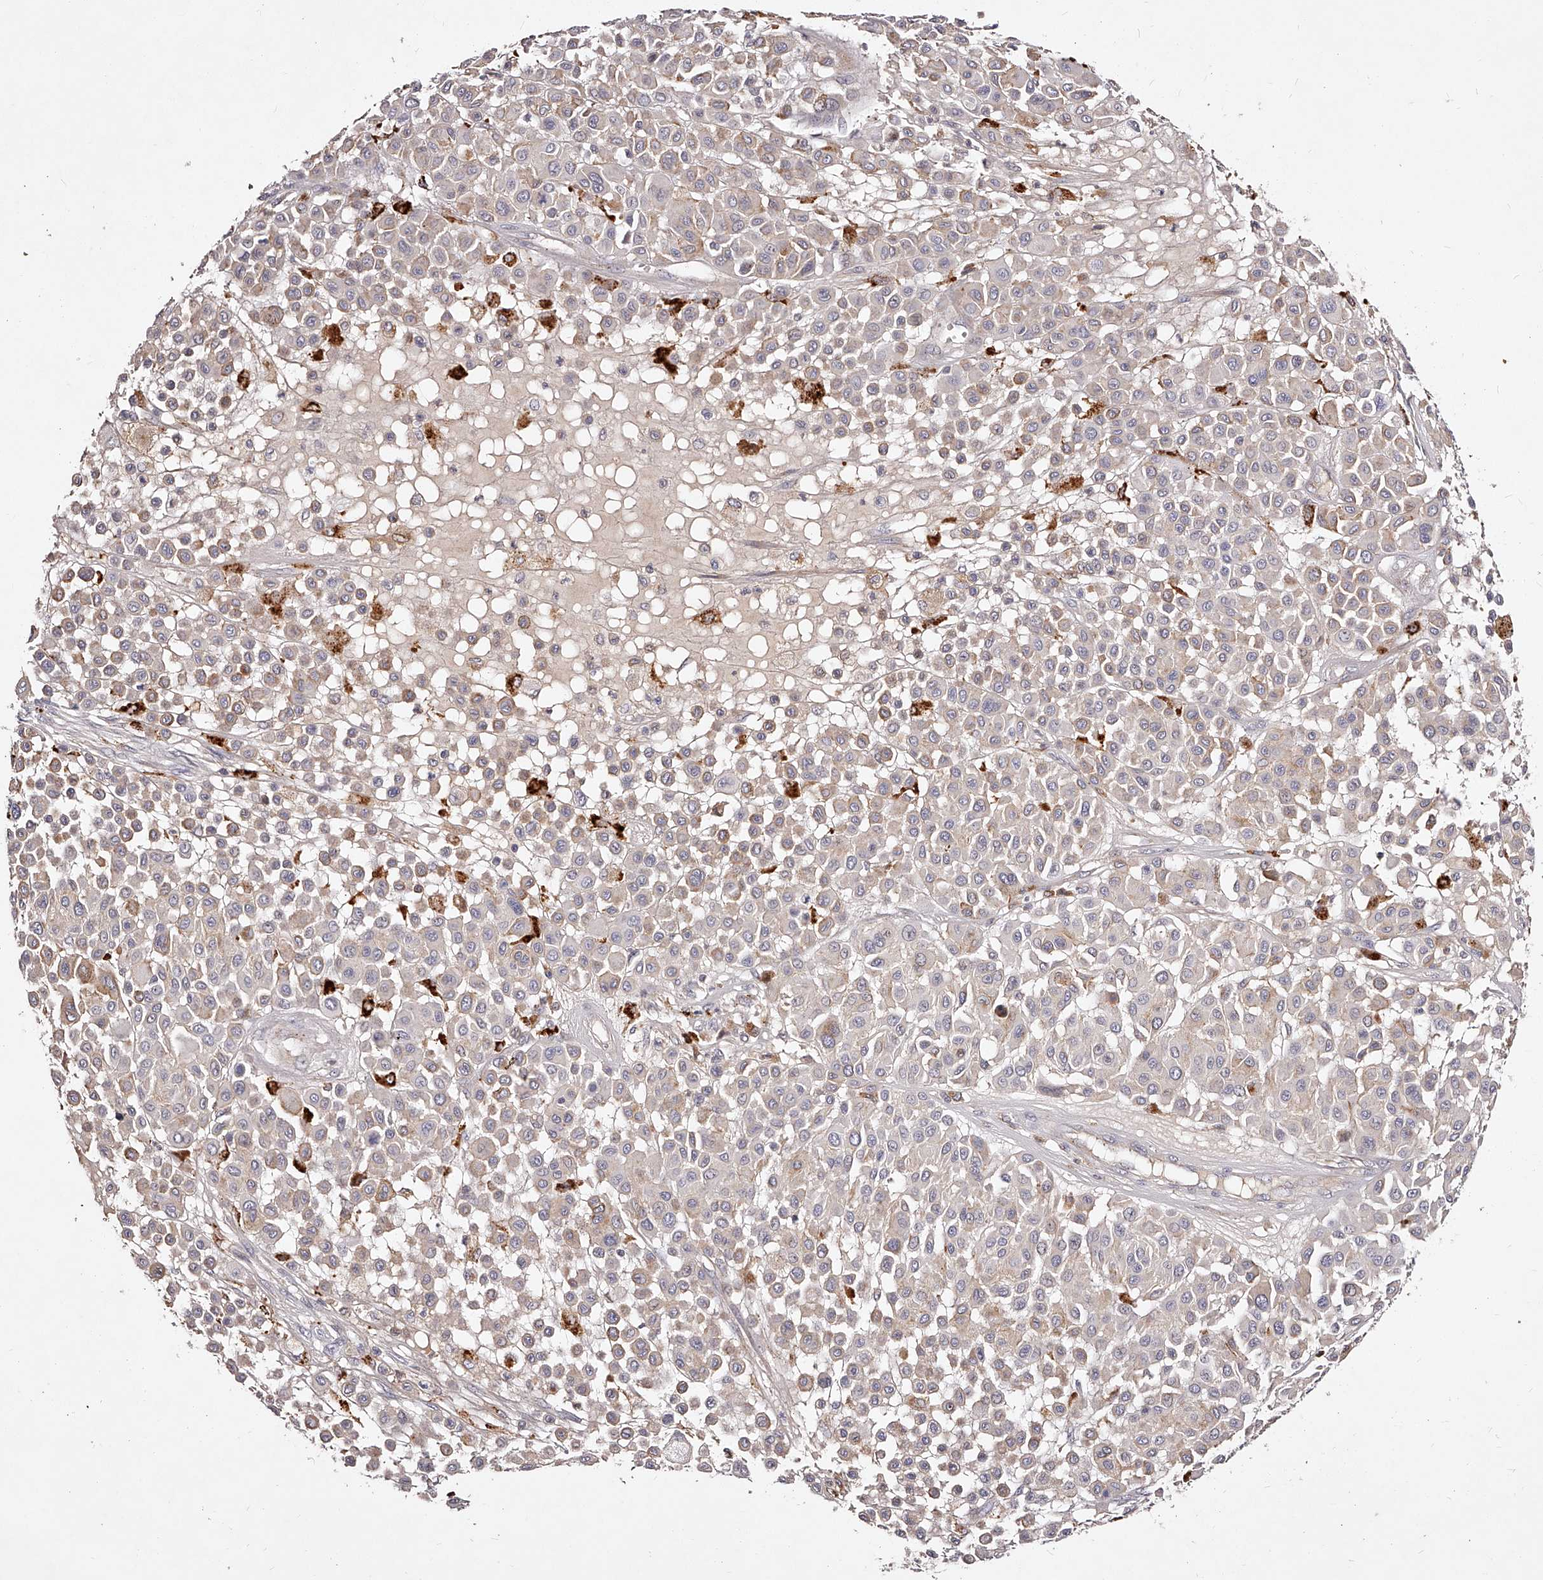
{"staining": {"intensity": "weak", "quantity": "<25%", "location": "cytoplasmic/membranous"}, "tissue": "melanoma", "cell_type": "Tumor cells", "image_type": "cancer", "snomed": [{"axis": "morphology", "description": "Malignant melanoma, Metastatic site"}, {"axis": "topography", "description": "Soft tissue"}], "caption": "This is an immunohistochemistry (IHC) image of human melanoma. There is no expression in tumor cells.", "gene": "PHACTR1", "patient": {"sex": "male", "age": 41}}